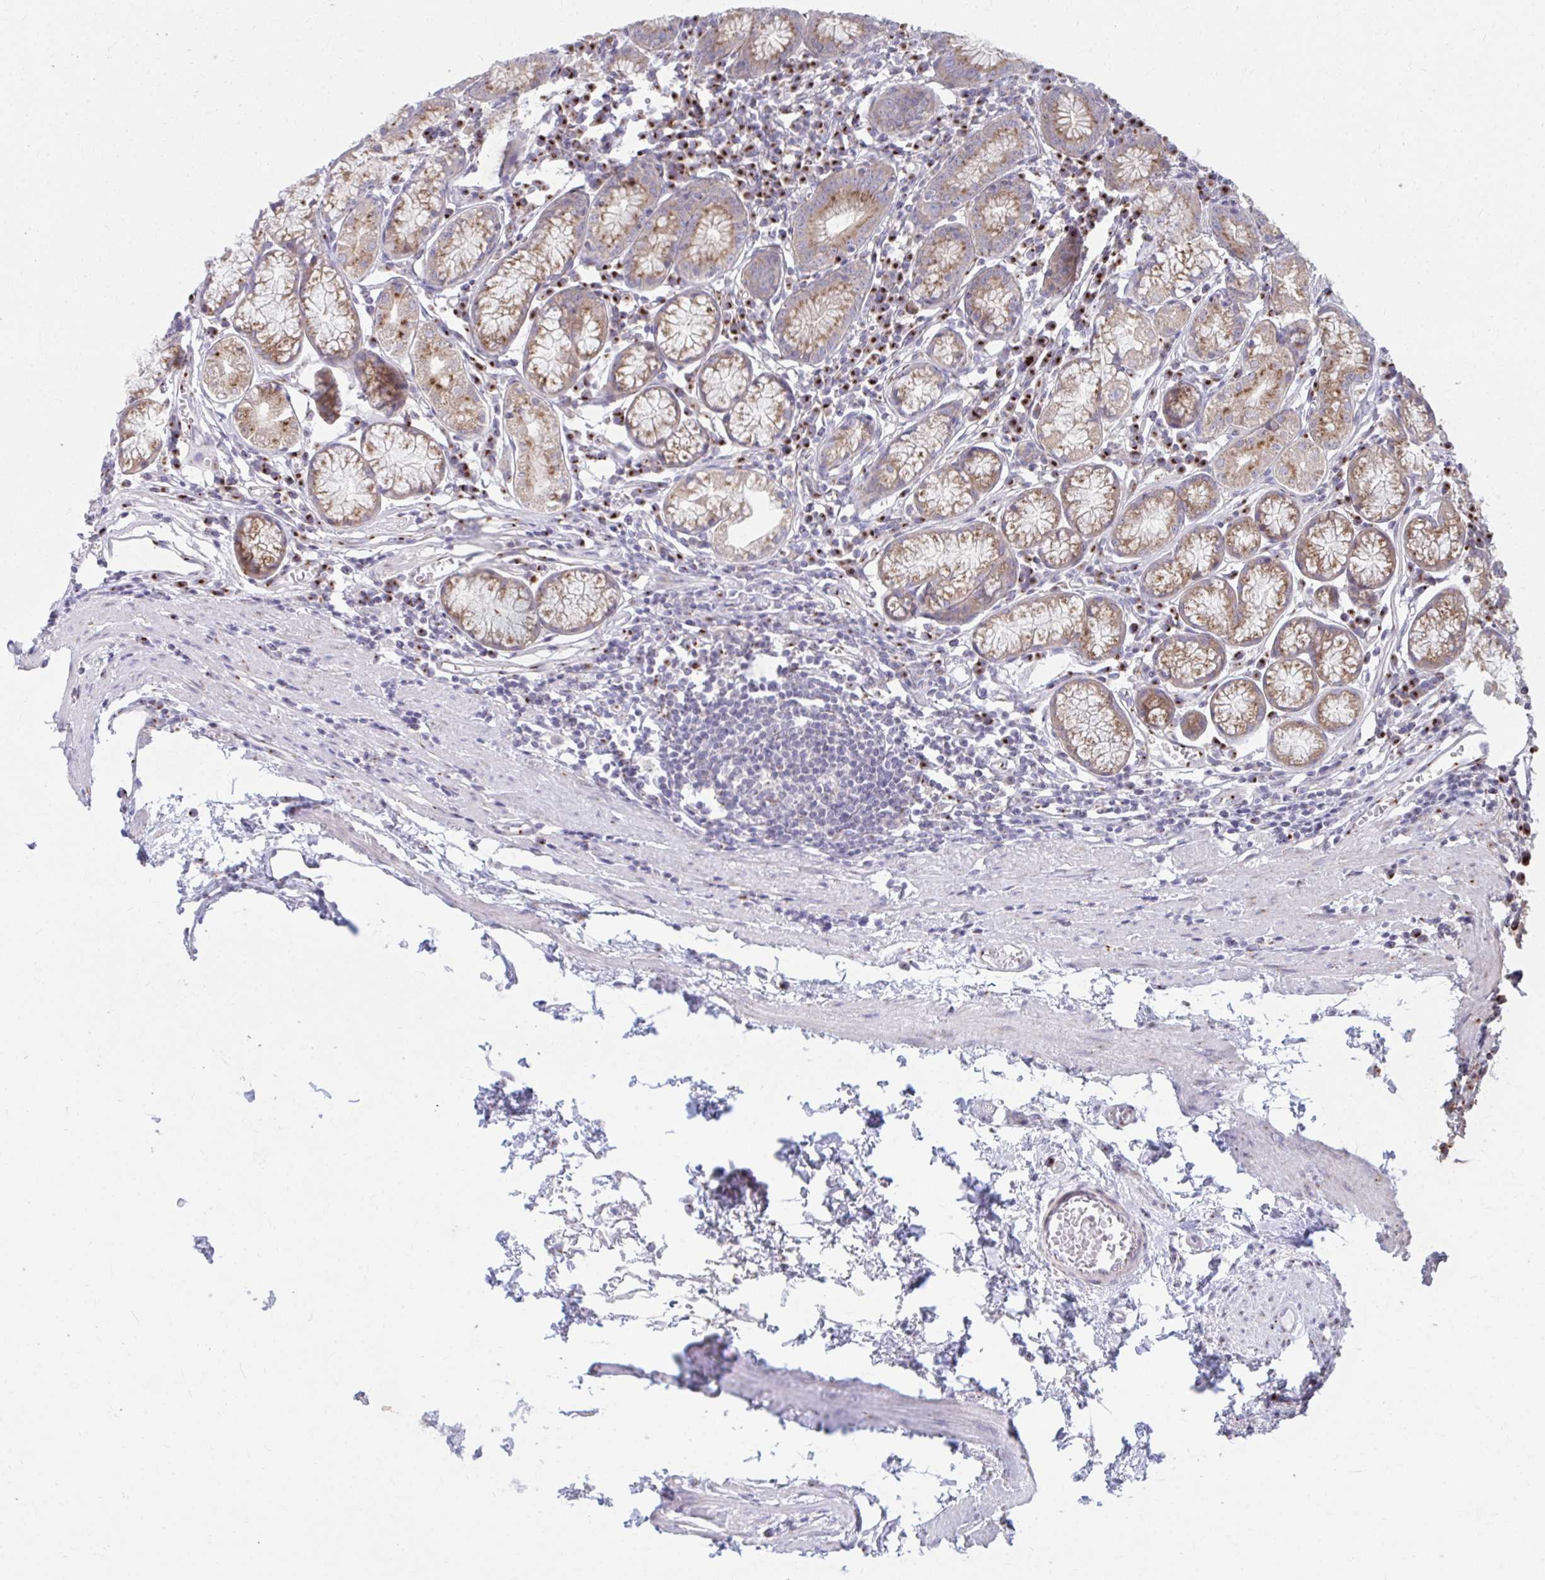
{"staining": {"intensity": "moderate", "quantity": "25%-75%", "location": "cytoplasmic/membranous"}, "tissue": "stomach", "cell_type": "Glandular cells", "image_type": "normal", "snomed": [{"axis": "morphology", "description": "Normal tissue, NOS"}, {"axis": "topography", "description": "Stomach"}], "caption": "Protein analysis of normal stomach displays moderate cytoplasmic/membranous positivity in approximately 25%-75% of glandular cells.", "gene": "RAB6A", "patient": {"sex": "male", "age": 55}}